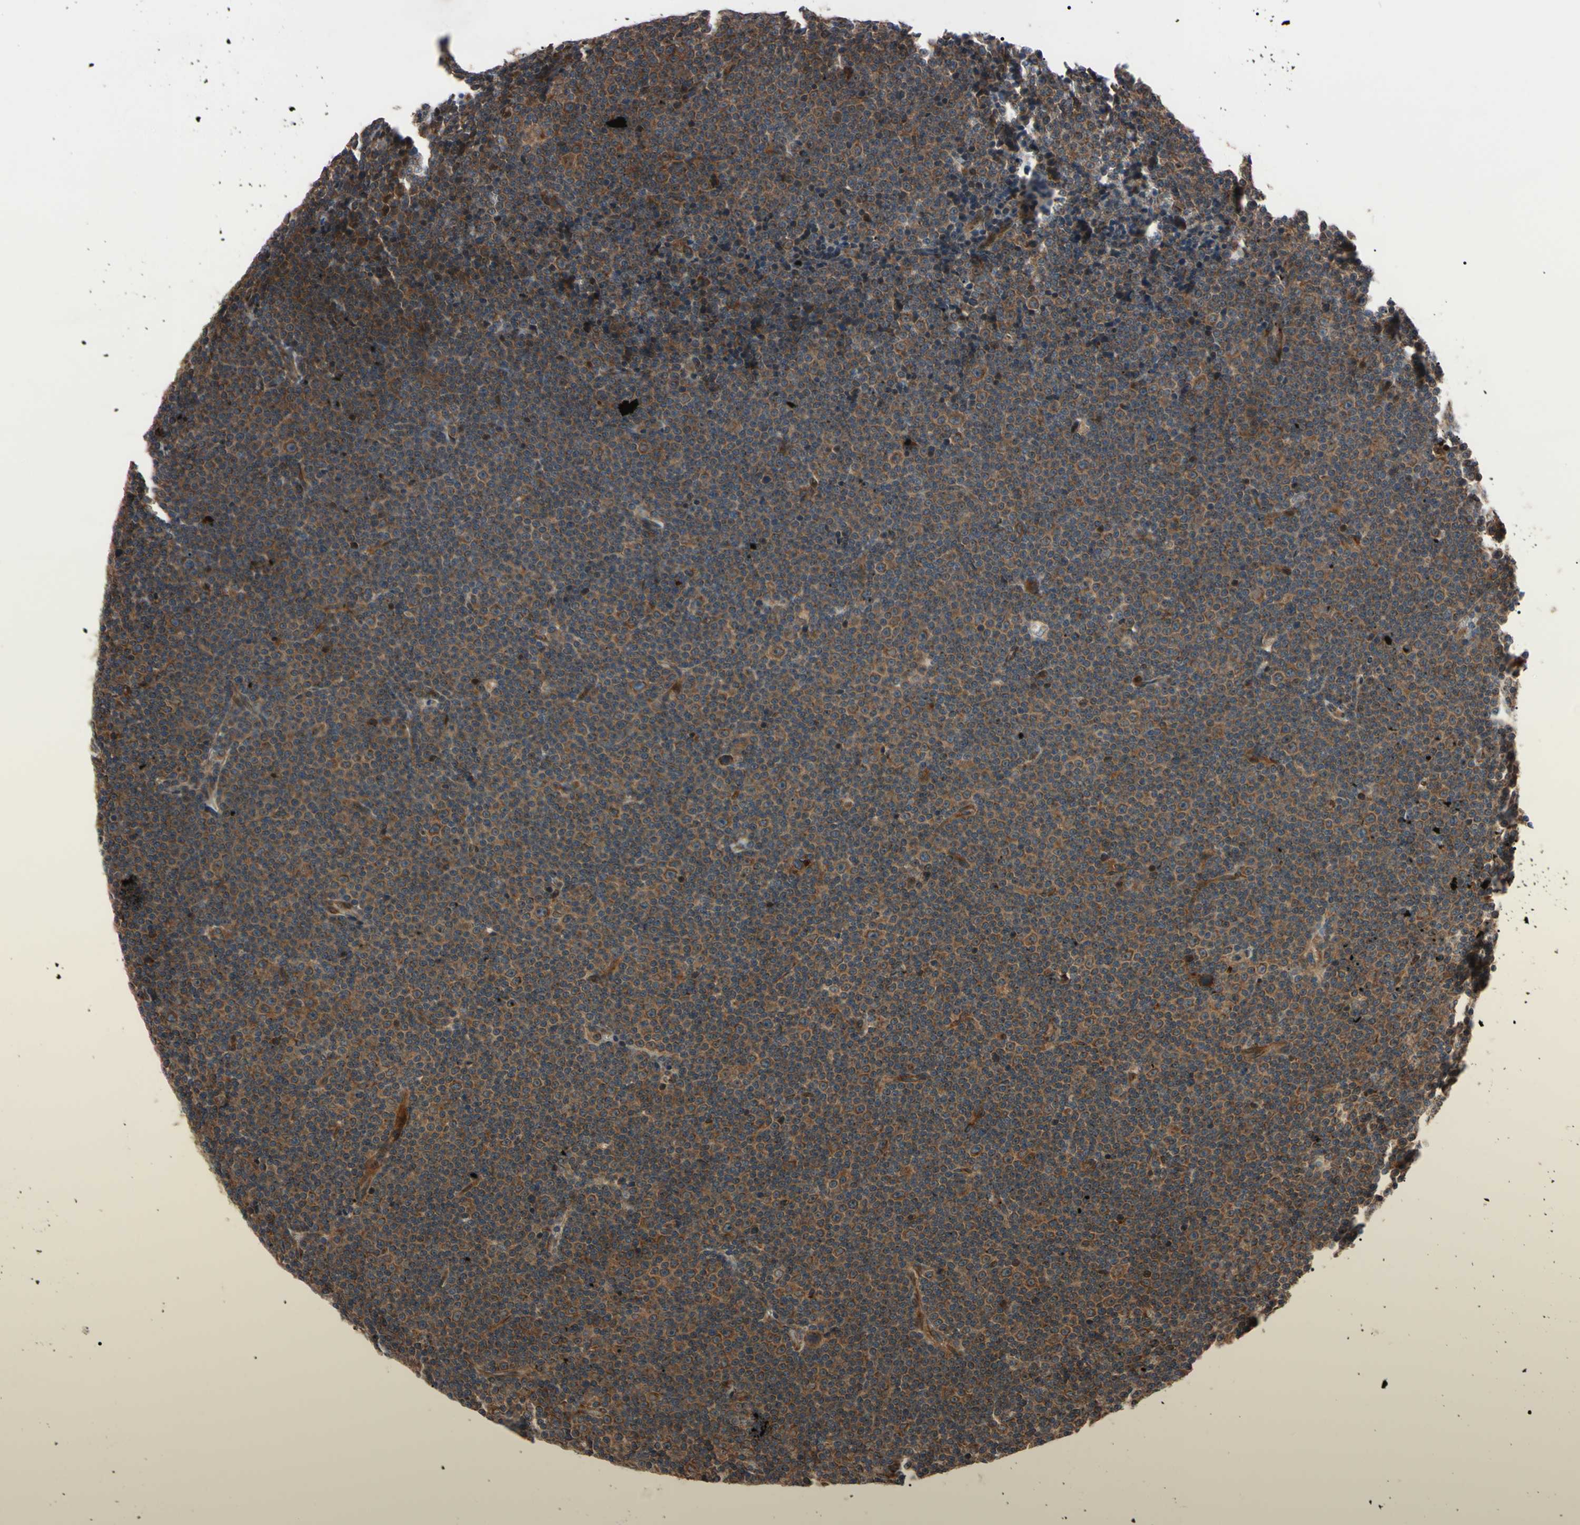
{"staining": {"intensity": "strong", "quantity": ">75%", "location": "cytoplasmic/membranous"}, "tissue": "lymphoma", "cell_type": "Tumor cells", "image_type": "cancer", "snomed": [{"axis": "morphology", "description": "Malignant lymphoma, non-Hodgkin's type, Low grade"}, {"axis": "topography", "description": "Lymph node"}], "caption": "Human lymphoma stained for a protein (brown) displays strong cytoplasmic/membranous positive positivity in about >75% of tumor cells.", "gene": "GUCY1B1", "patient": {"sex": "female", "age": 67}}